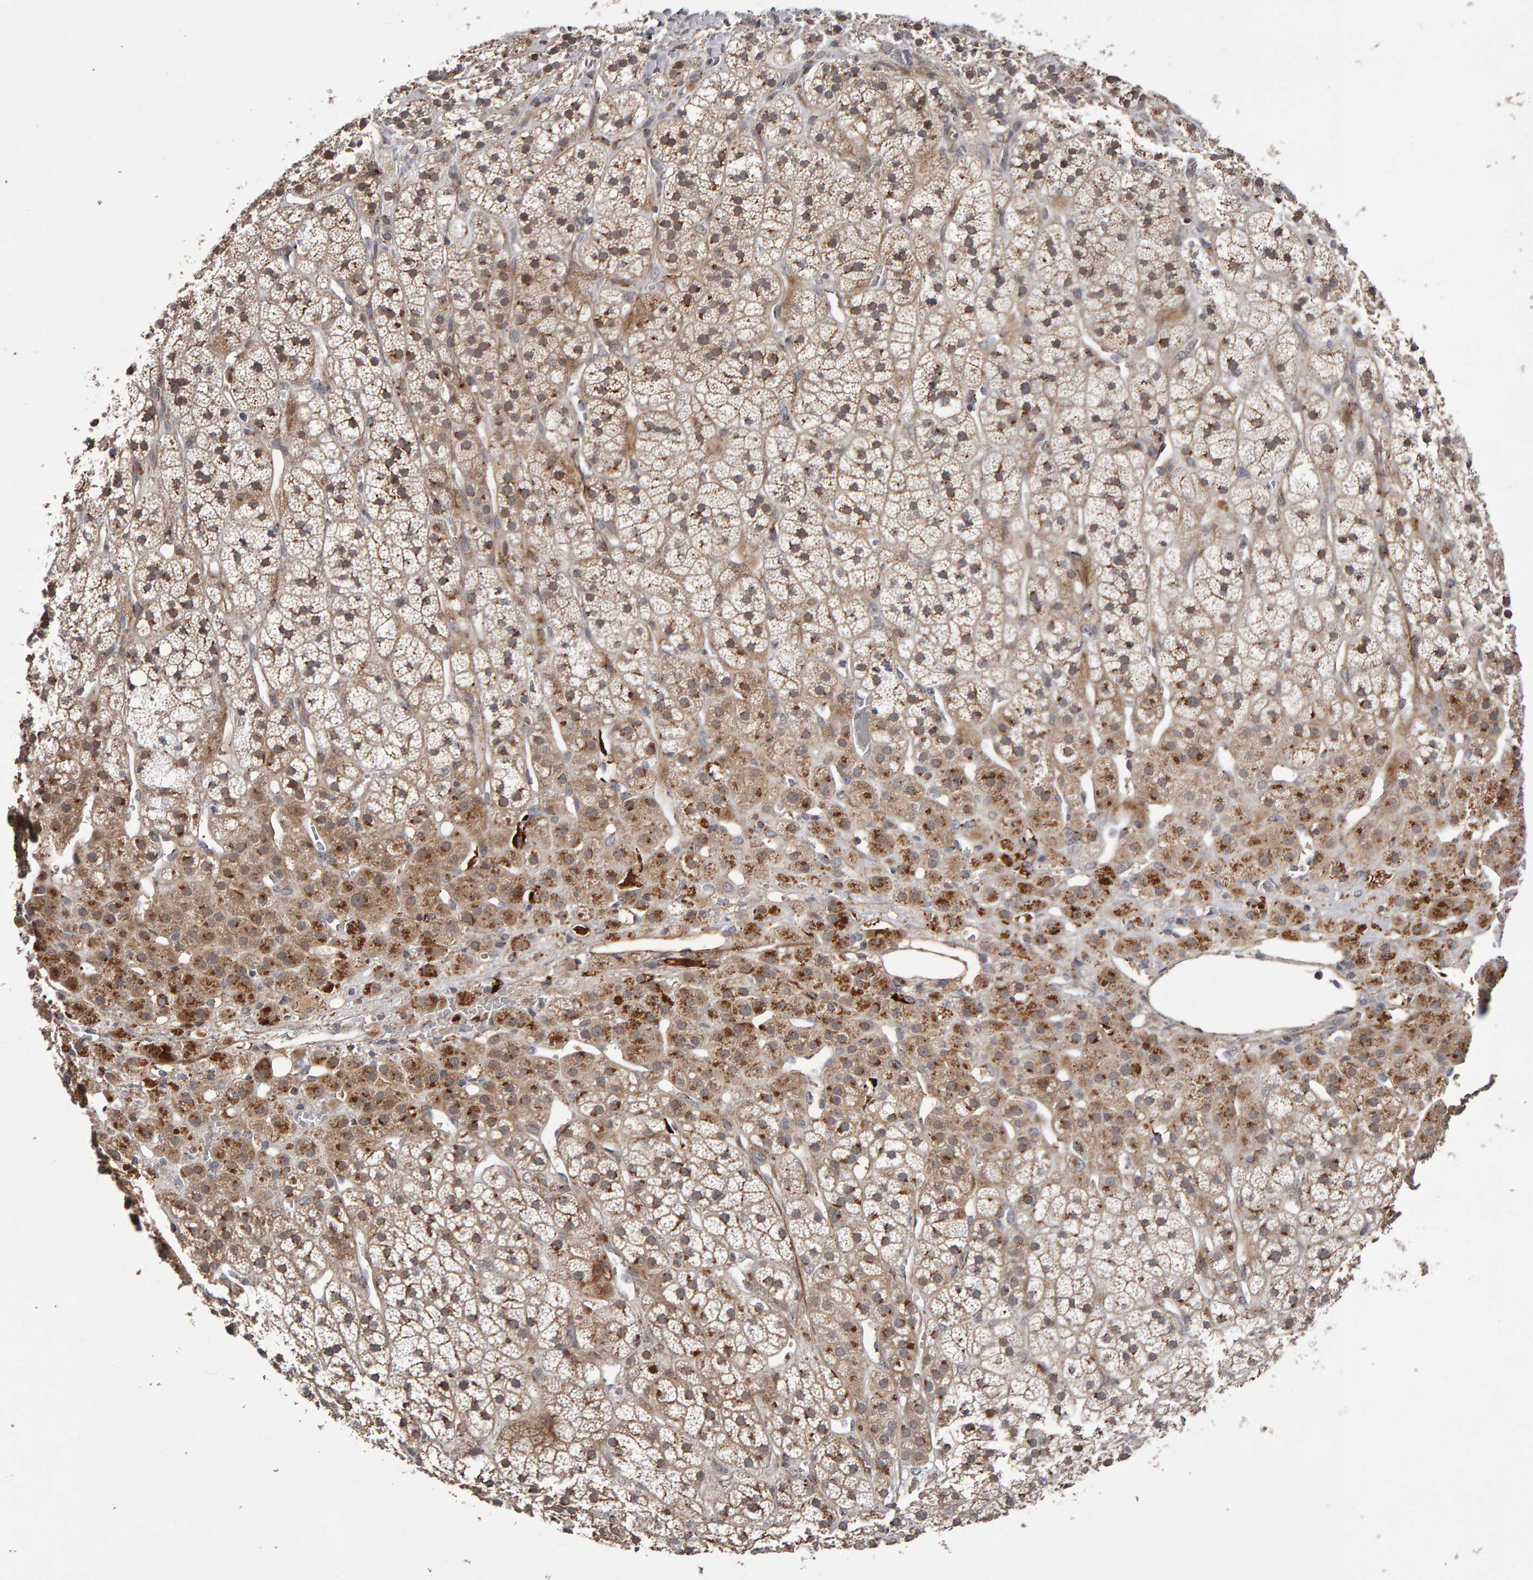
{"staining": {"intensity": "moderate", "quantity": ">75%", "location": "cytoplasmic/membranous"}, "tissue": "adrenal gland", "cell_type": "Glandular cells", "image_type": "normal", "snomed": [{"axis": "morphology", "description": "Normal tissue, NOS"}, {"axis": "topography", "description": "Adrenal gland"}], "caption": "Immunohistochemistry of normal human adrenal gland shows medium levels of moderate cytoplasmic/membranous staining in approximately >75% of glandular cells. The protein of interest is shown in brown color, while the nuclei are stained blue.", "gene": "CANT1", "patient": {"sex": "male", "age": 56}}